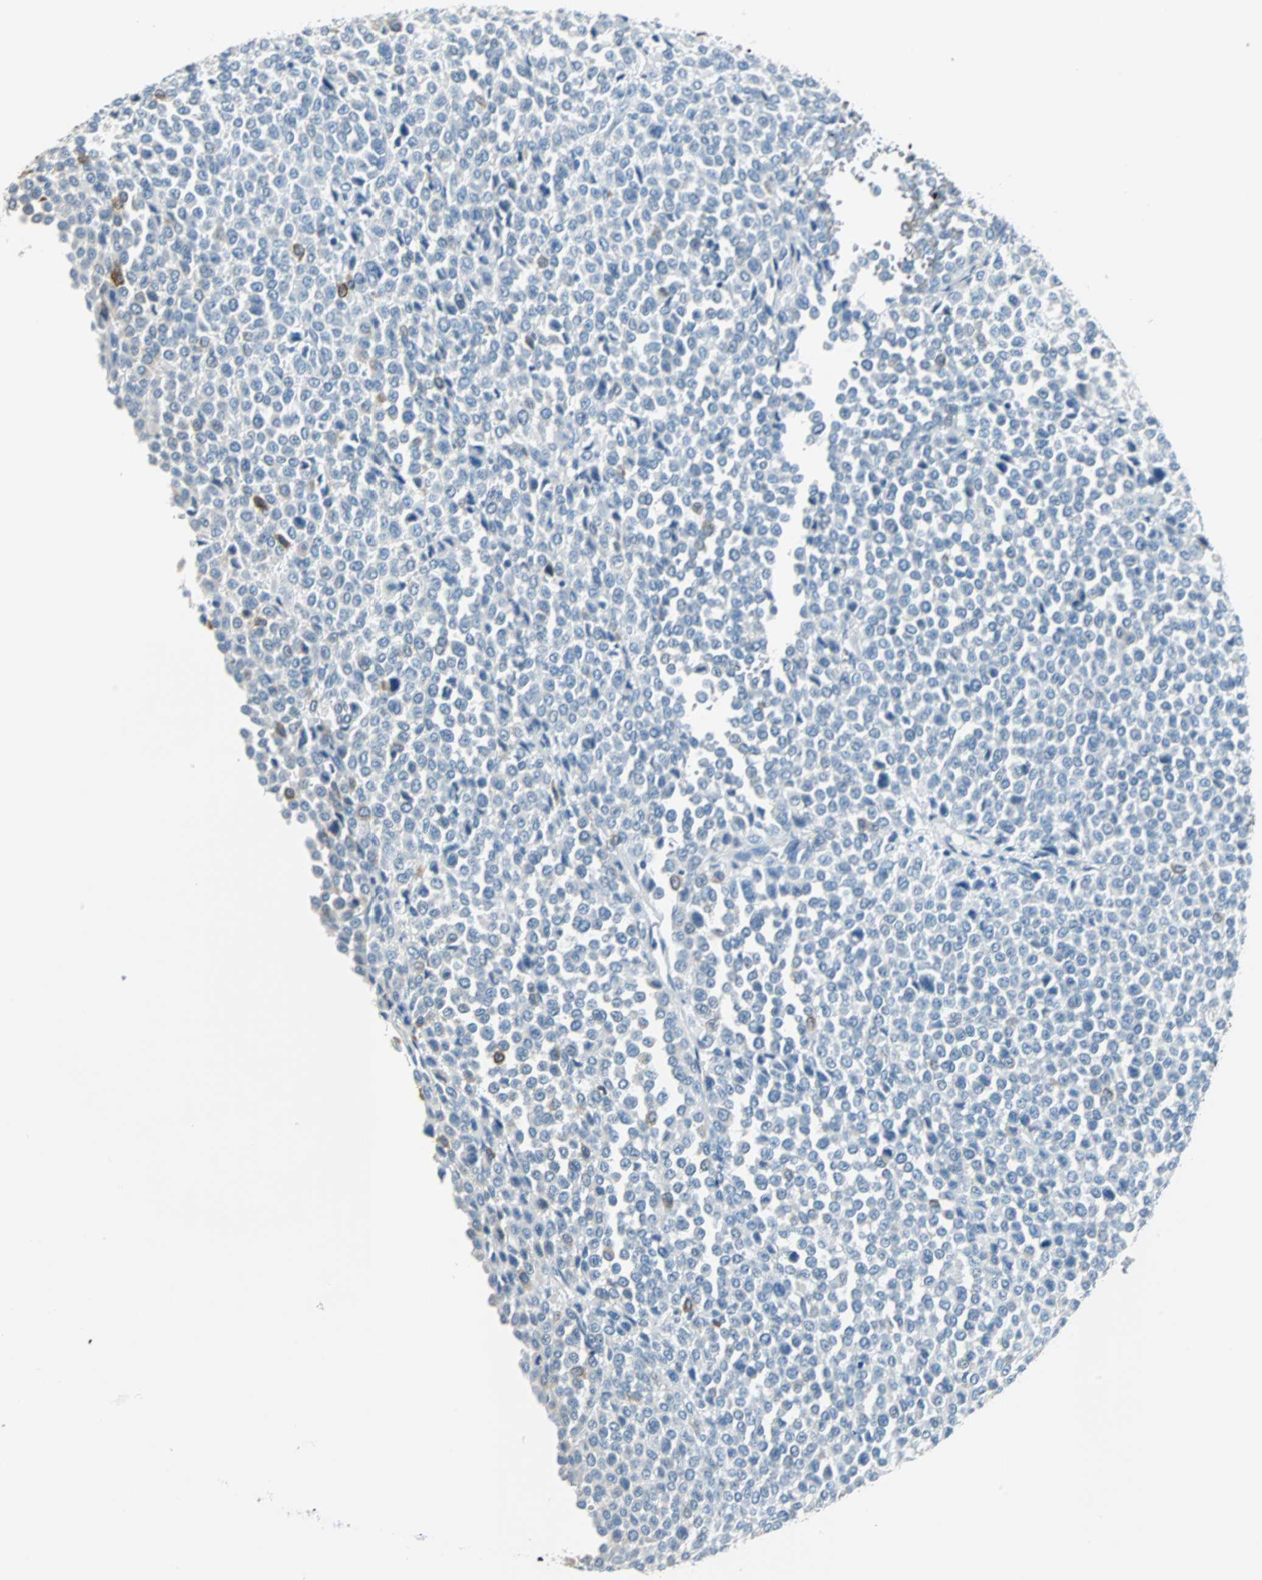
{"staining": {"intensity": "negative", "quantity": "none", "location": "none"}, "tissue": "melanoma", "cell_type": "Tumor cells", "image_type": "cancer", "snomed": [{"axis": "morphology", "description": "Malignant melanoma, Metastatic site"}, {"axis": "topography", "description": "Pancreas"}], "caption": "Immunohistochemistry of melanoma shows no expression in tumor cells.", "gene": "MUC7", "patient": {"sex": "female", "age": 30}}